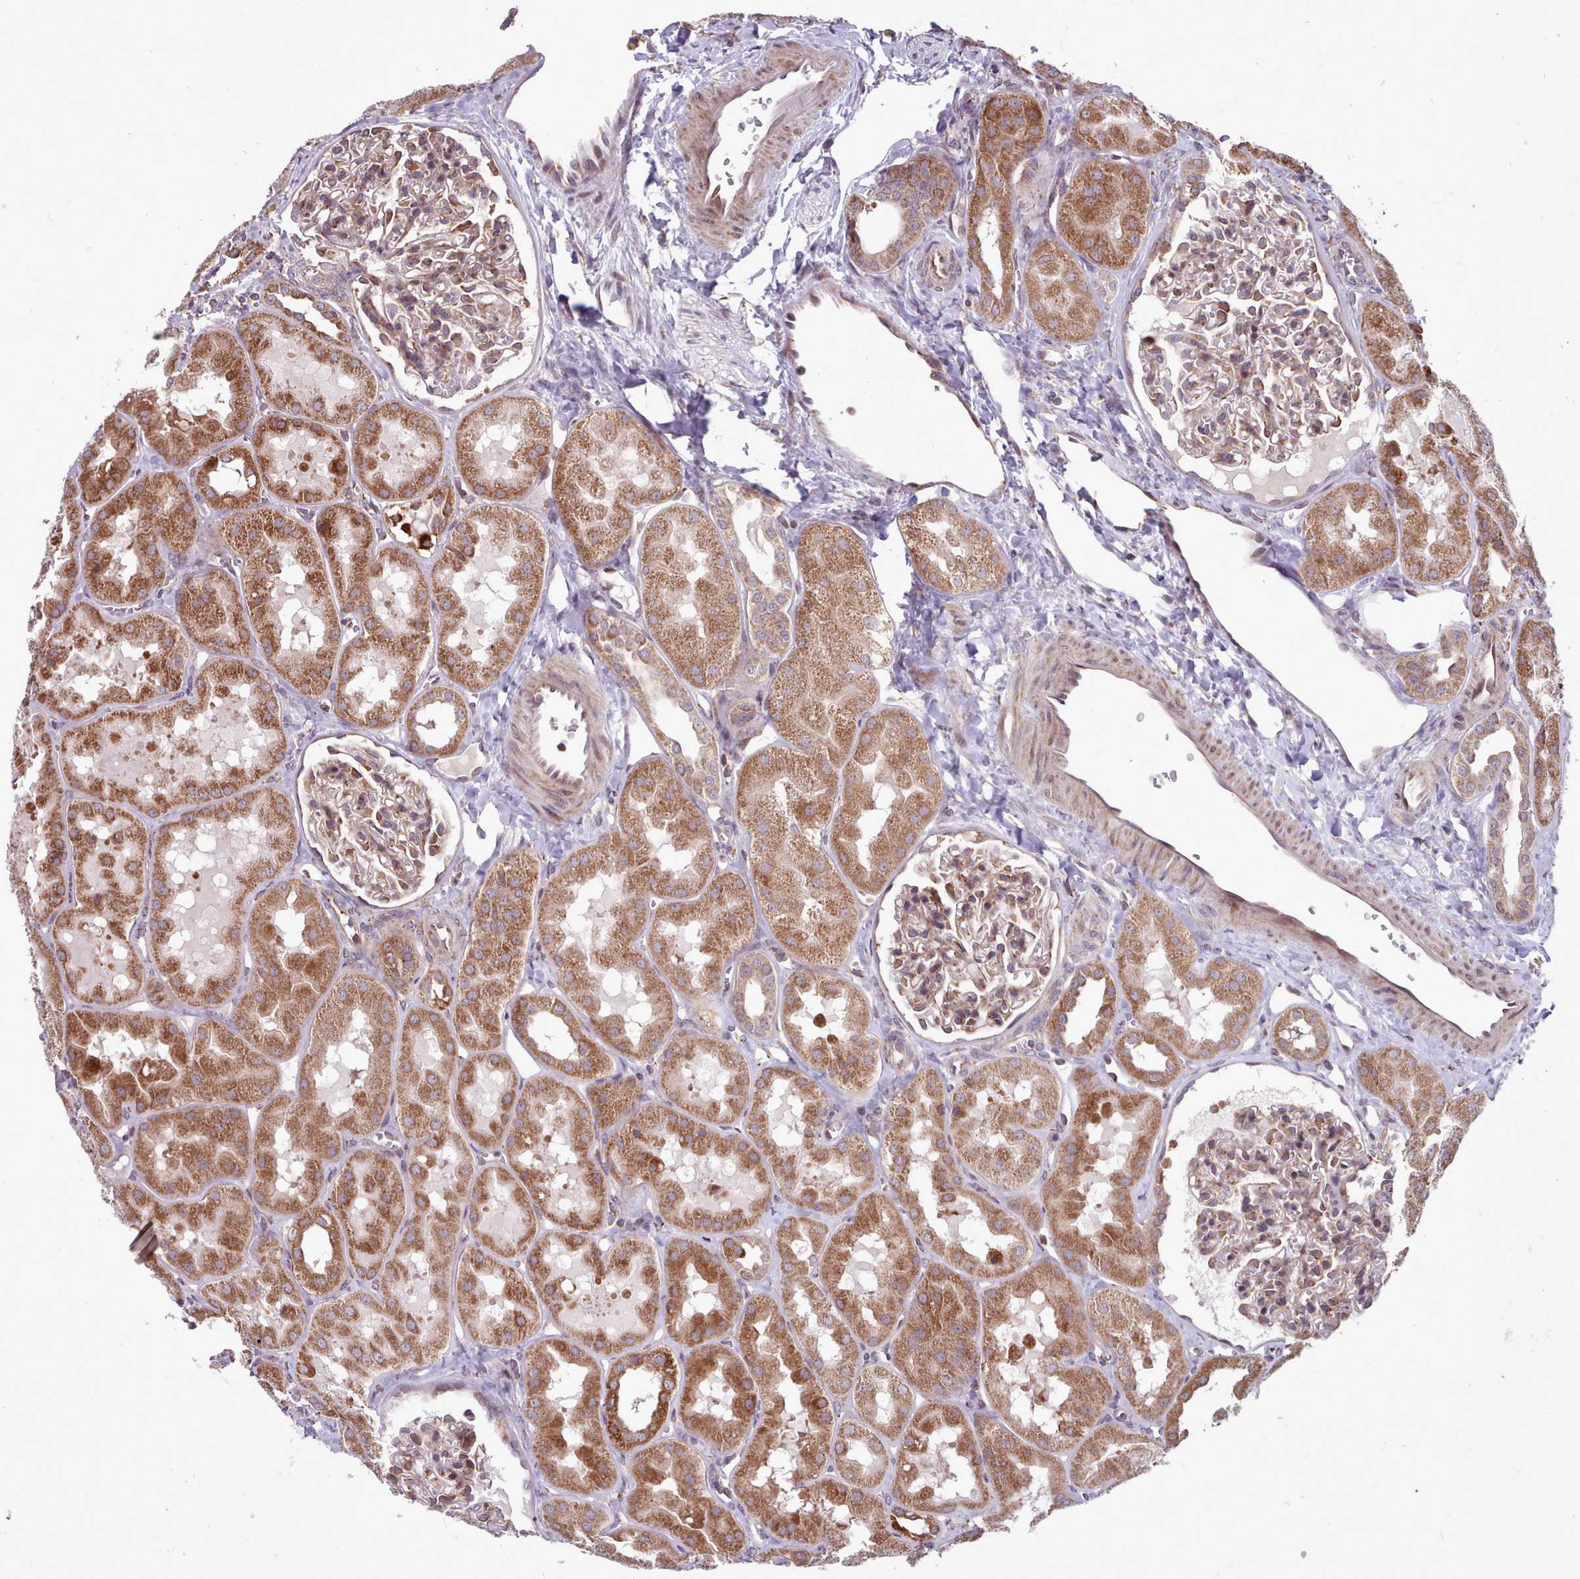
{"staining": {"intensity": "moderate", "quantity": "25%-75%", "location": "cytoplasmic/membranous"}, "tissue": "kidney", "cell_type": "Cells in glomeruli", "image_type": "normal", "snomed": [{"axis": "morphology", "description": "Normal tissue, NOS"}, {"axis": "topography", "description": "Kidney"}, {"axis": "topography", "description": "Urinary bladder"}], "caption": "Cells in glomeruli exhibit medium levels of moderate cytoplasmic/membranous staining in about 25%-75% of cells in benign kidney.", "gene": "TTLL3", "patient": {"sex": "male", "age": 16}}